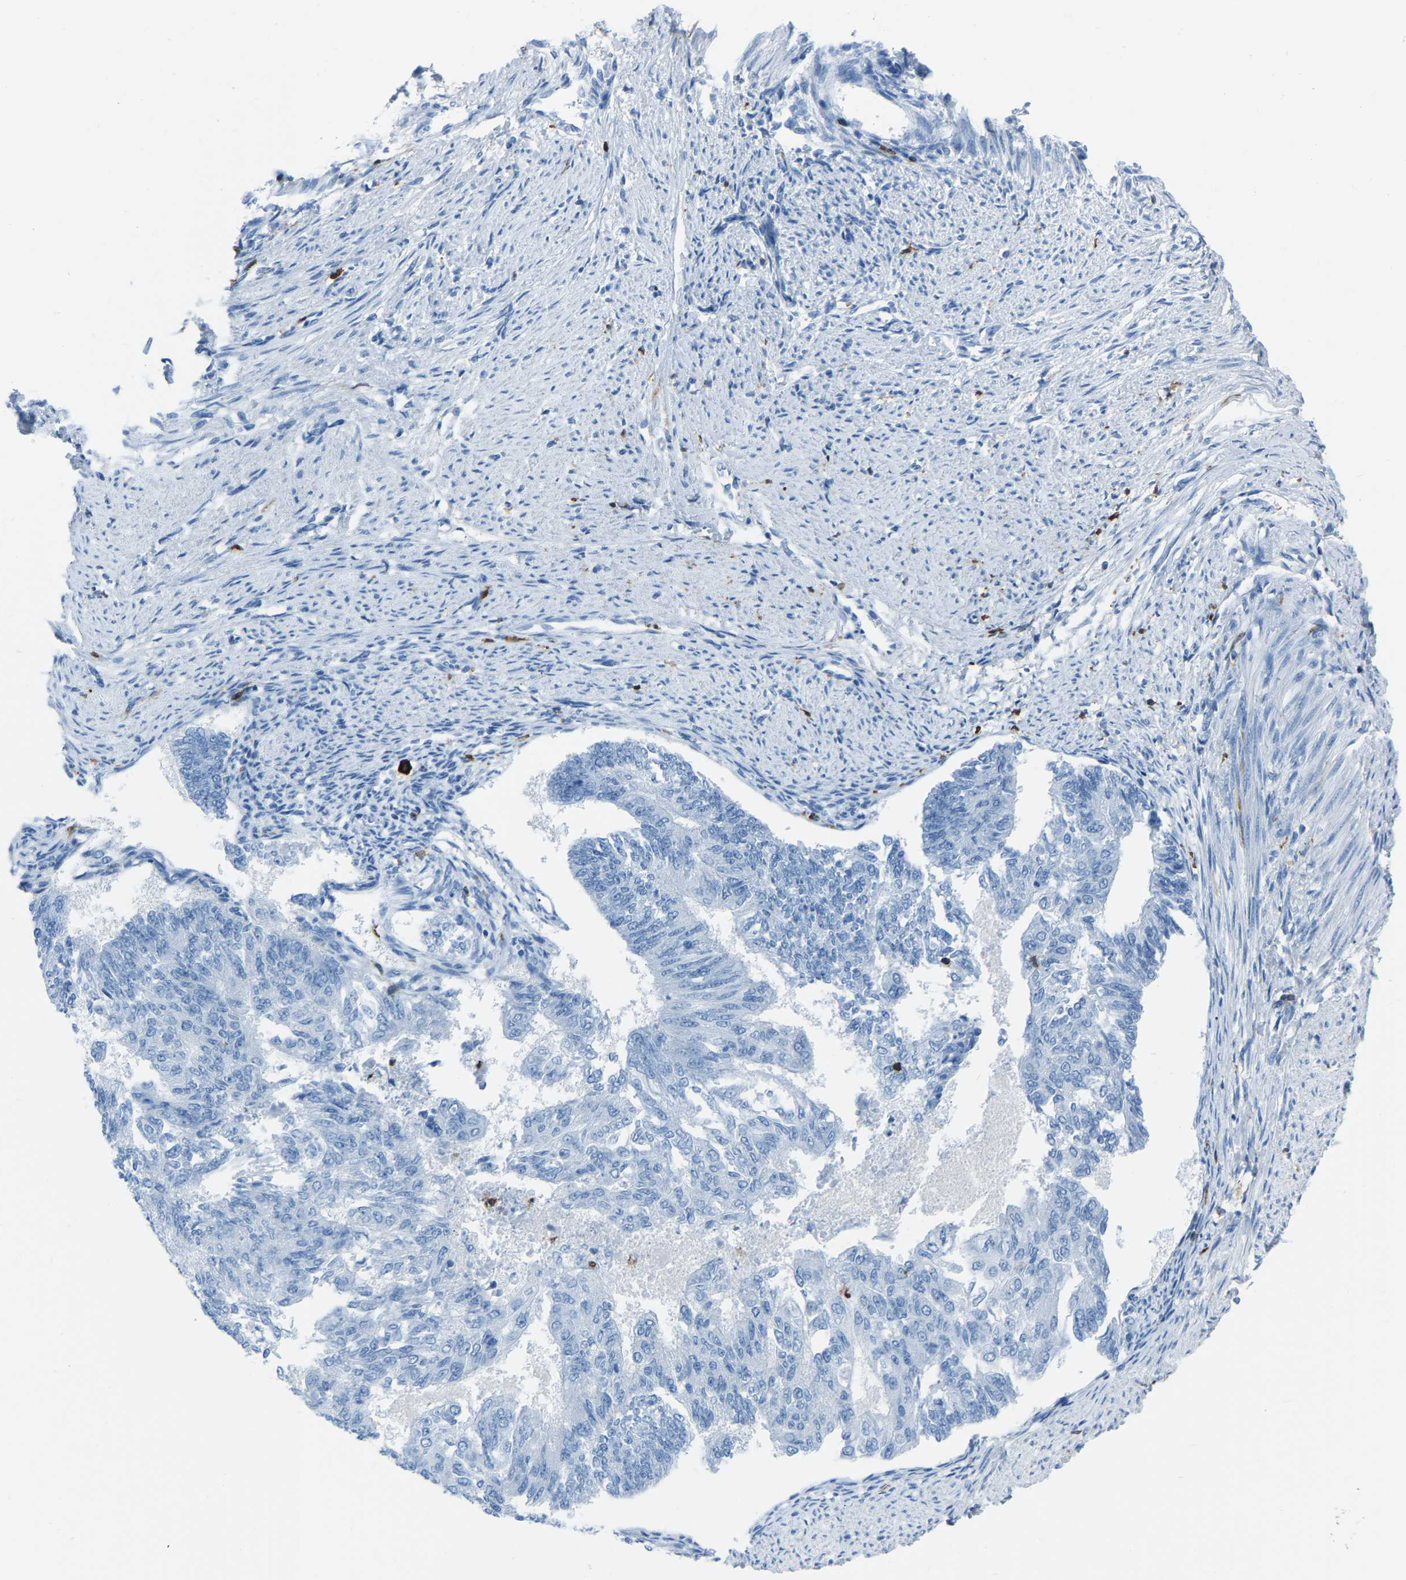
{"staining": {"intensity": "negative", "quantity": "none", "location": "none"}, "tissue": "endometrial cancer", "cell_type": "Tumor cells", "image_type": "cancer", "snomed": [{"axis": "morphology", "description": "Adenocarcinoma, NOS"}, {"axis": "topography", "description": "Endometrium"}], "caption": "Immunohistochemical staining of human endometrial cancer (adenocarcinoma) shows no significant staining in tumor cells.", "gene": "LSP1", "patient": {"sex": "female", "age": 32}}